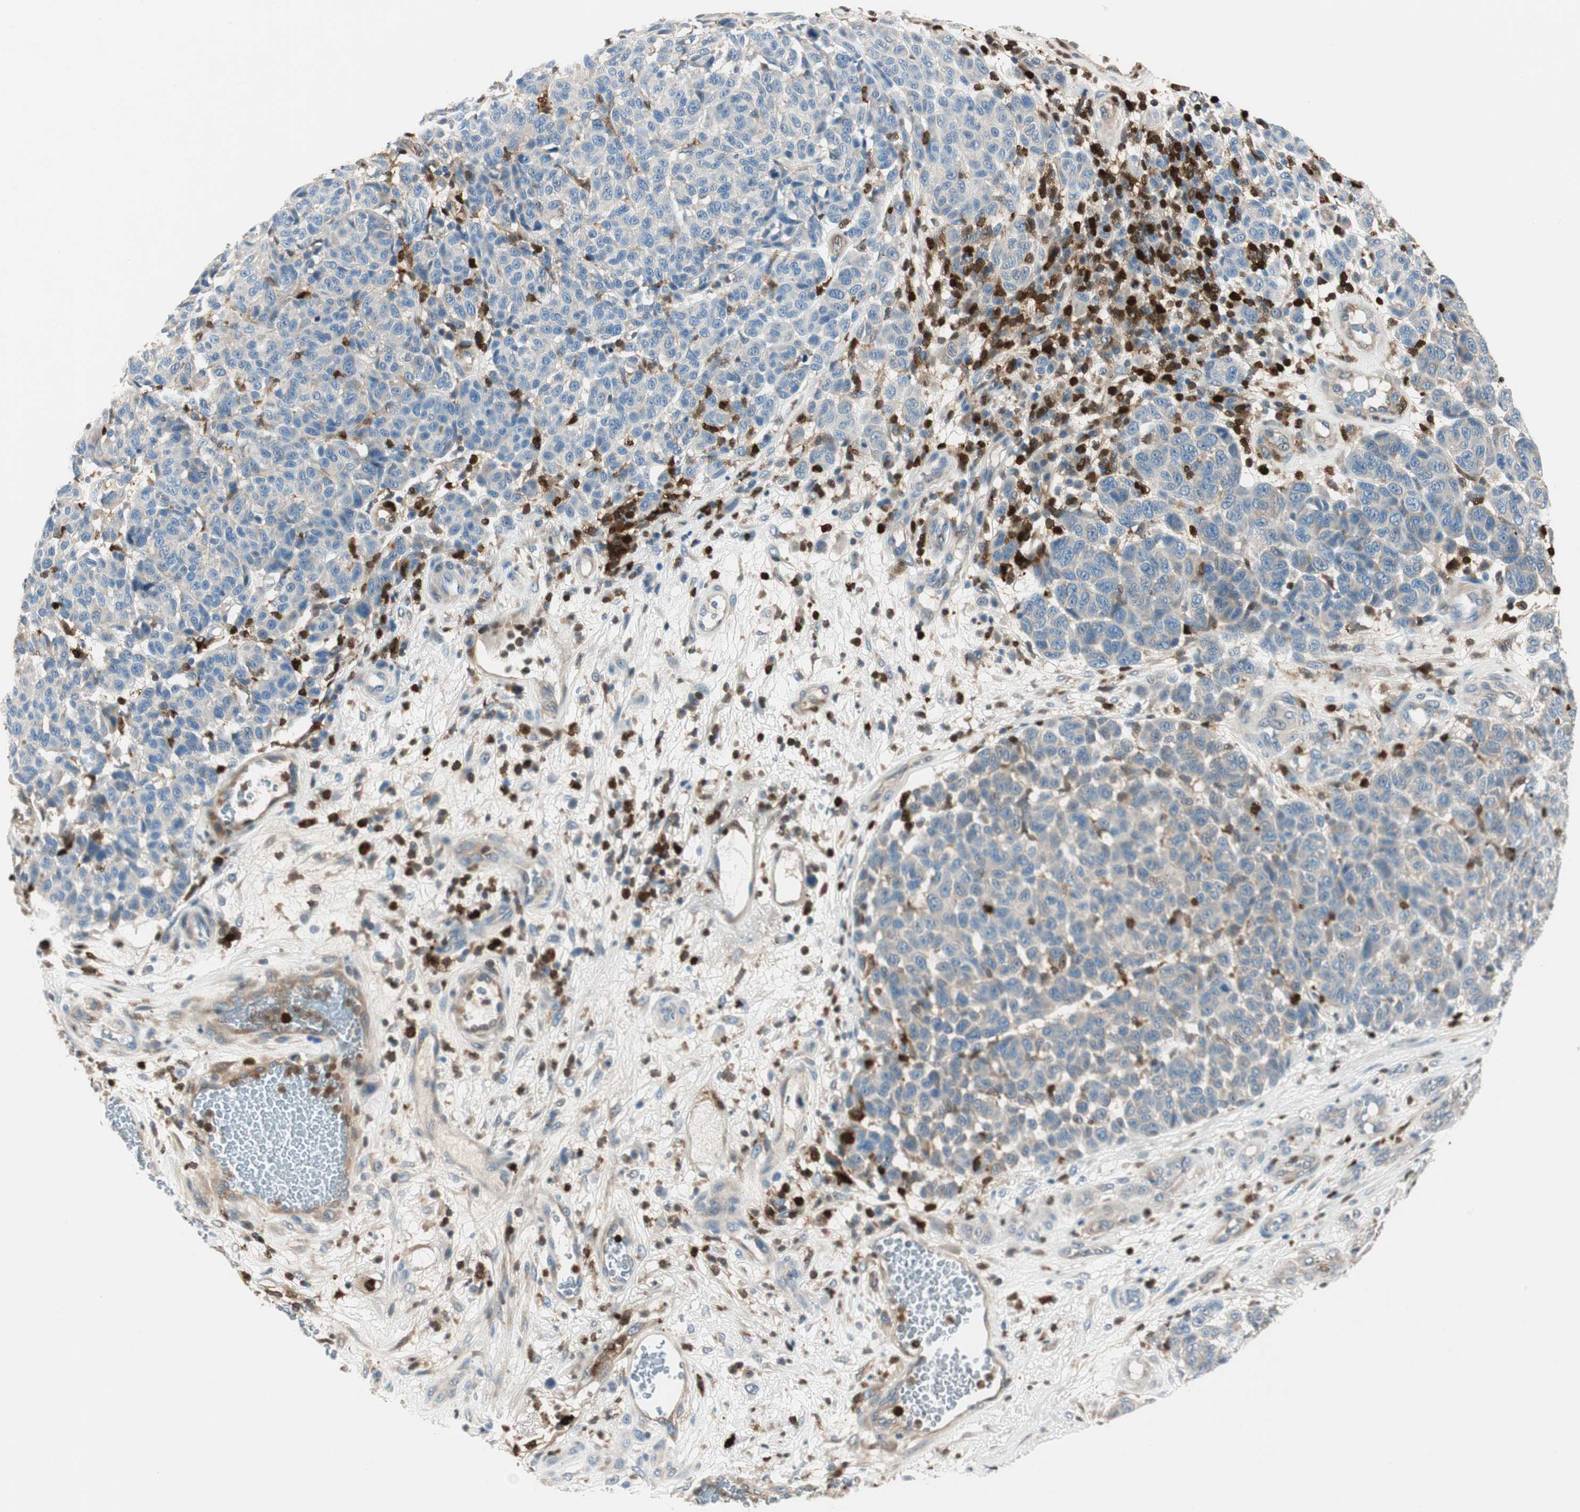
{"staining": {"intensity": "weak", "quantity": "<25%", "location": "cytoplasmic/membranous"}, "tissue": "melanoma", "cell_type": "Tumor cells", "image_type": "cancer", "snomed": [{"axis": "morphology", "description": "Malignant melanoma, NOS"}, {"axis": "topography", "description": "Skin"}], "caption": "Tumor cells show no significant expression in malignant melanoma.", "gene": "COTL1", "patient": {"sex": "male", "age": 59}}